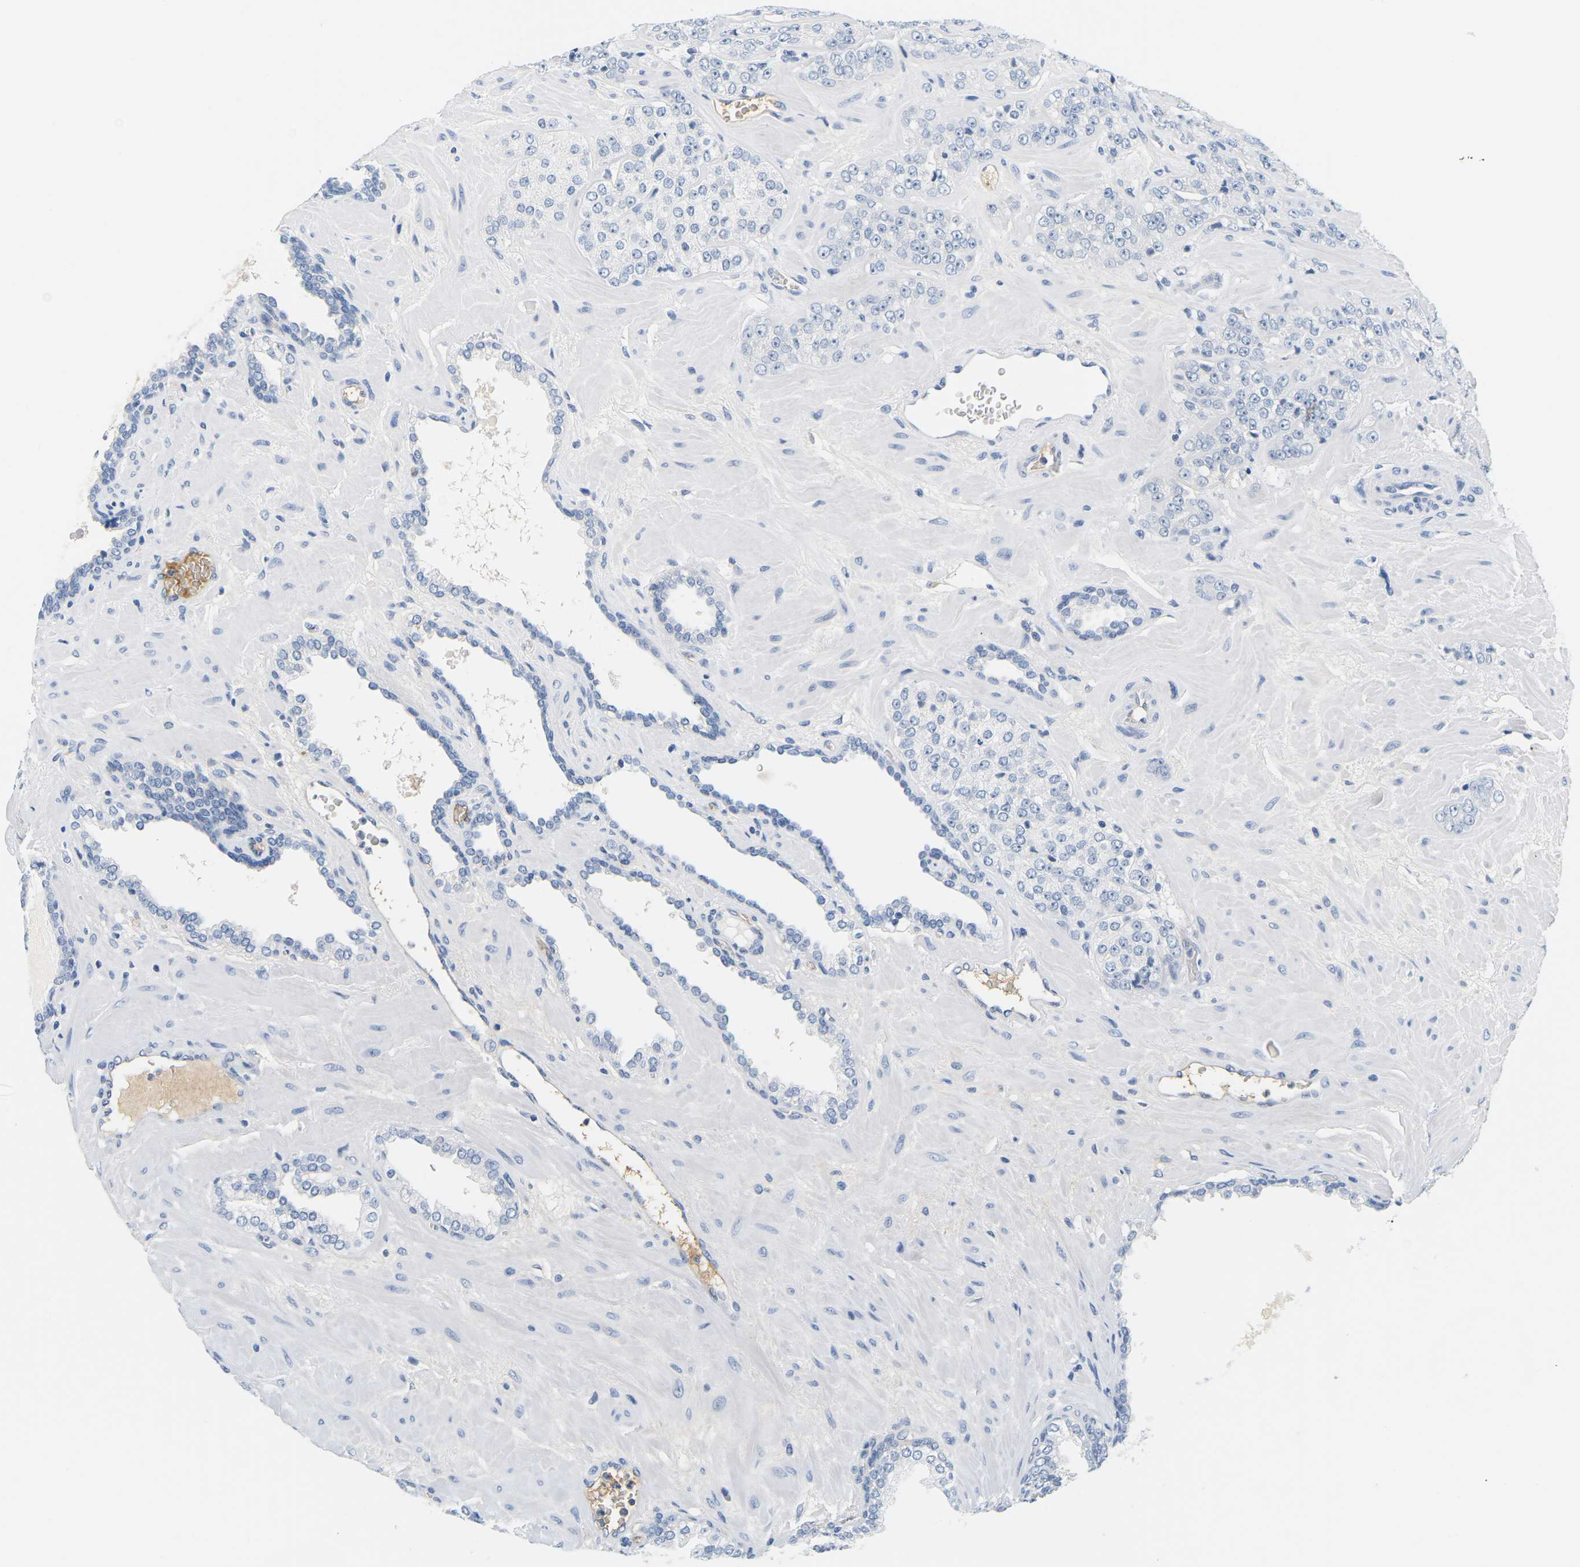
{"staining": {"intensity": "negative", "quantity": "none", "location": "none"}, "tissue": "prostate cancer", "cell_type": "Tumor cells", "image_type": "cancer", "snomed": [{"axis": "morphology", "description": "Adenocarcinoma, High grade"}, {"axis": "topography", "description": "Prostate"}], "caption": "IHC micrograph of neoplastic tissue: prostate adenocarcinoma (high-grade) stained with DAB (3,3'-diaminobenzidine) shows no significant protein staining in tumor cells. (Stains: DAB (3,3'-diaminobenzidine) immunohistochemistry (IHC) with hematoxylin counter stain, Microscopy: brightfield microscopy at high magnification).", "gene": "APOB", "patient": {"sex": "male", "age": 64}}